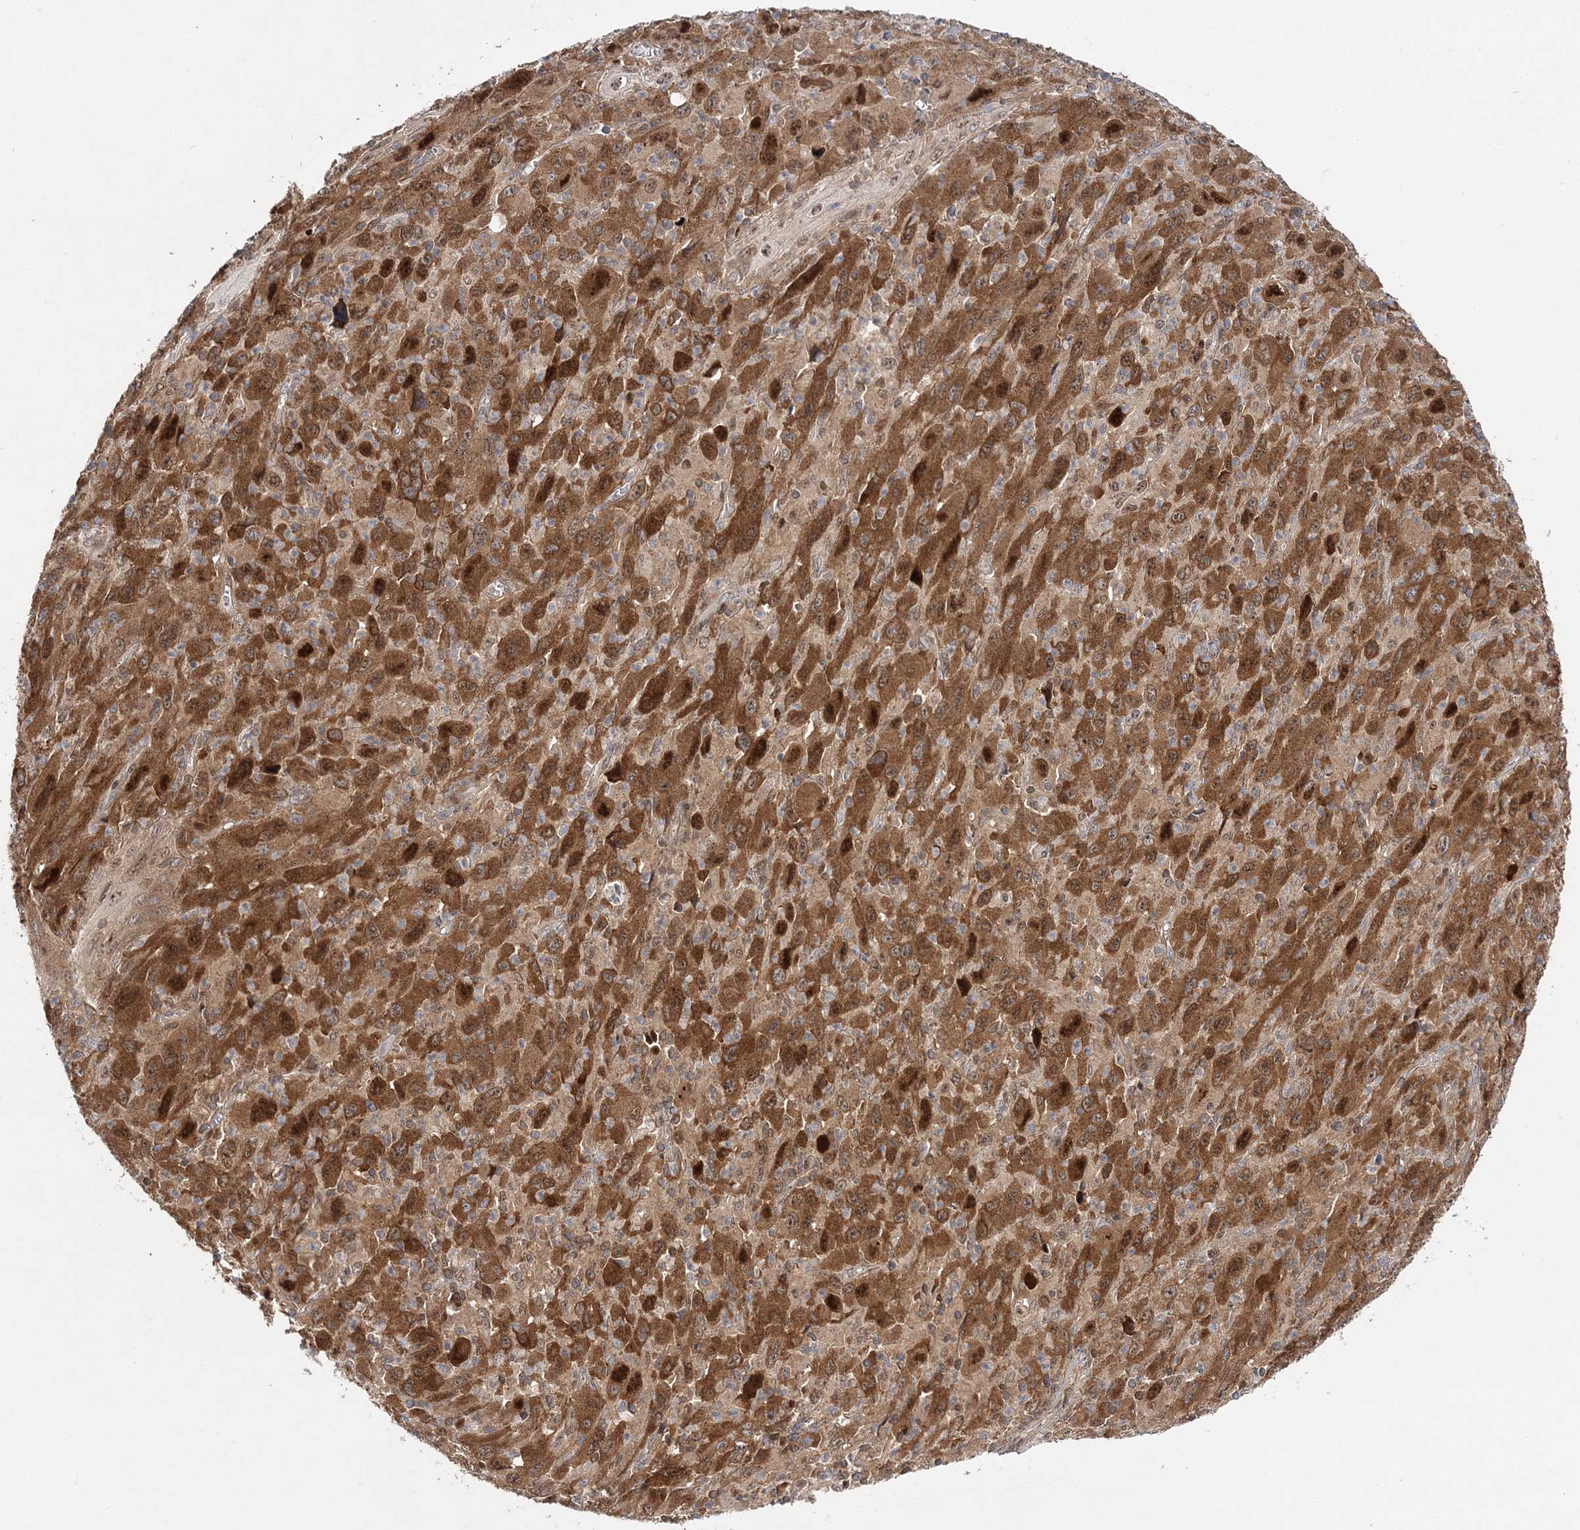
{"staining": {"intensity": "strong", "quantity": ">75%", "location": "cytoplasmic/membranous"}, "tissue": "melanoma", "cell_type": "Tumor cells", "image_type": "cancer", "snomed": [{"axis": "morphology", "description": "Malignant melanoma, Metastatic site"}, {"axis": "topography", "description": "Skin"}], "caption": "Immunohistochemical staining of human melanoma shows strong cytoplasmic/membranous protein expression in approximately >75% of tumor cells. (Brightfield microscopy of DAB IHC at high magnification).", "gene": "NIF3L1", "patient": {"sex": "female", "age": 56}}